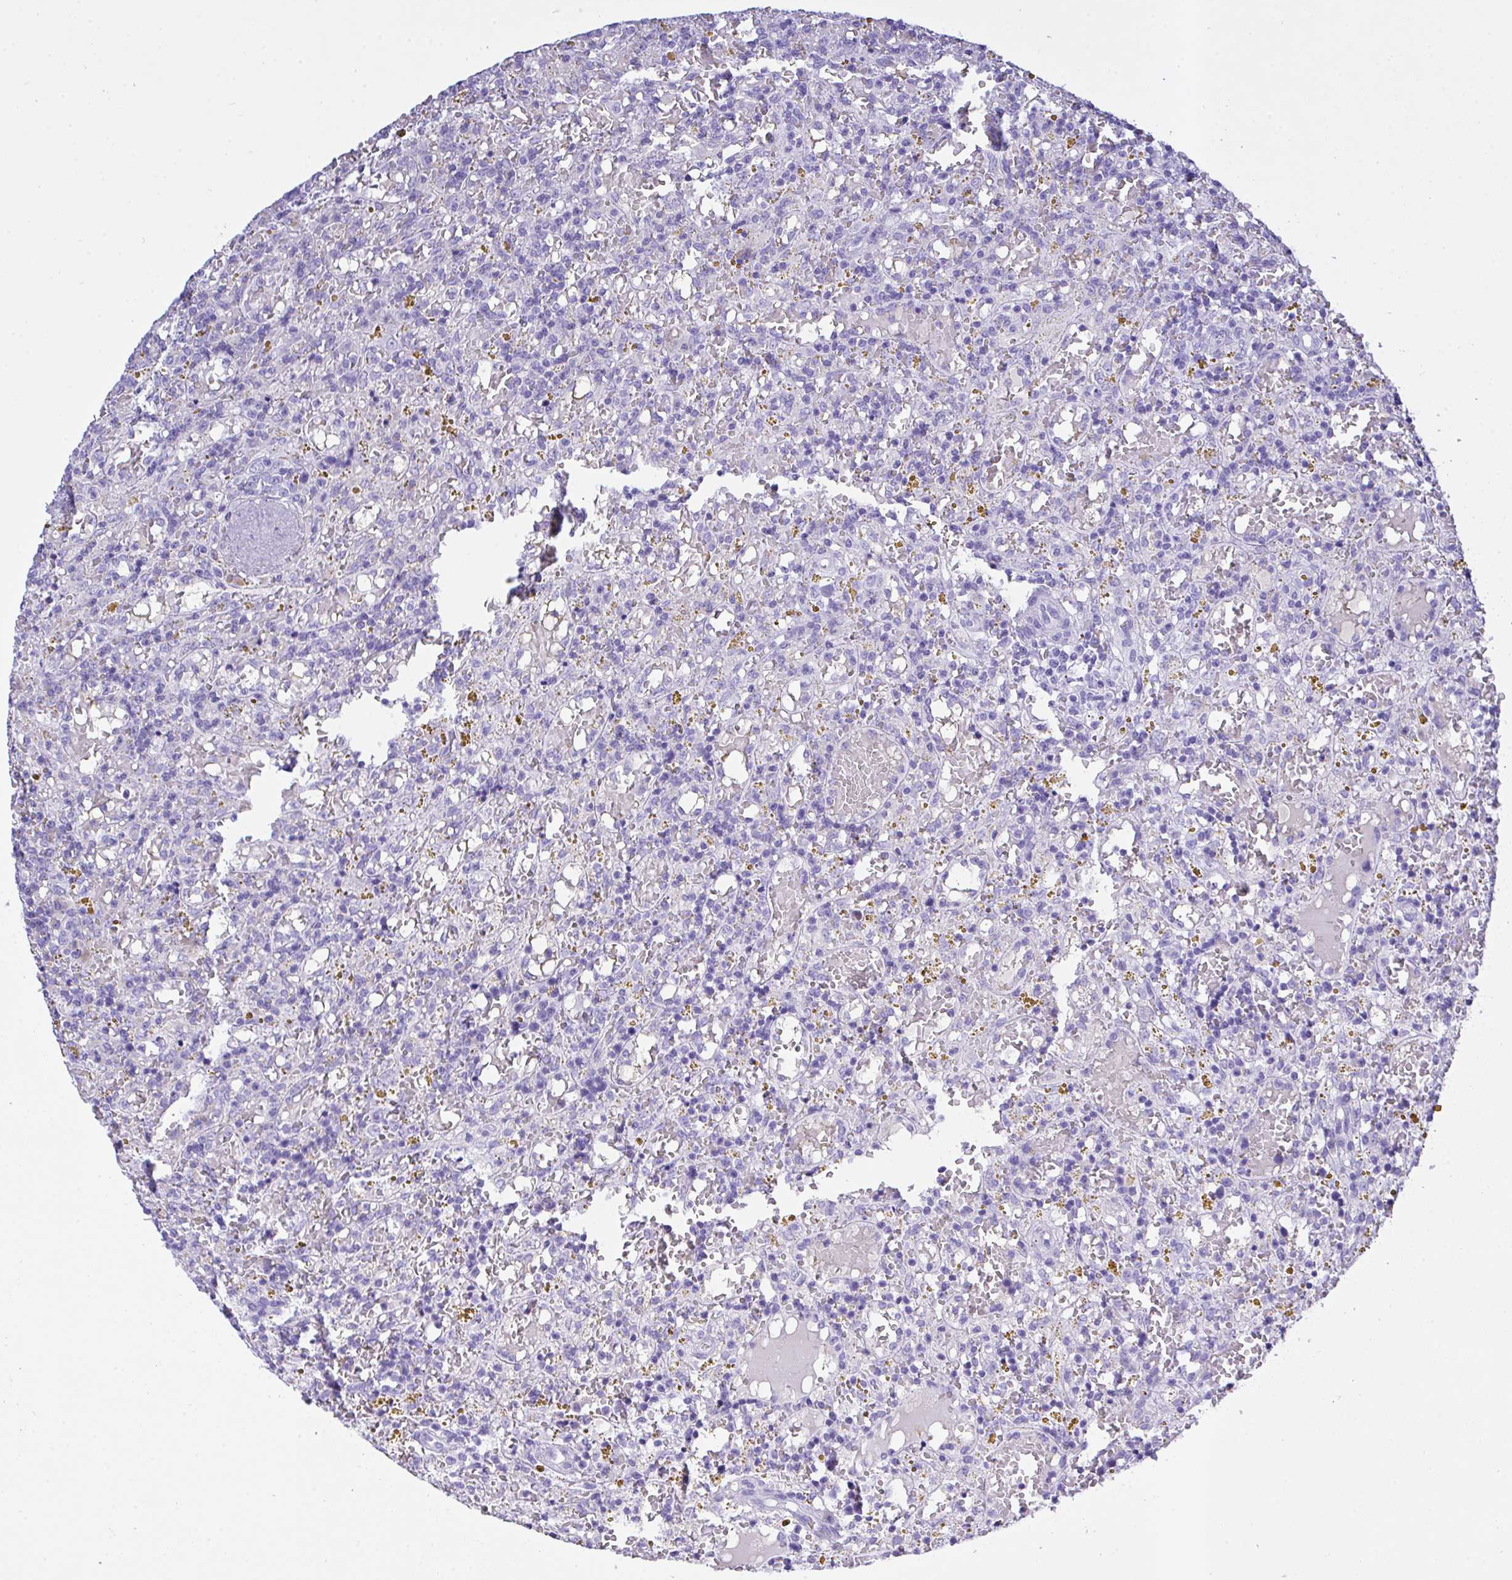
{"staining": {"intensity": "negative", "quantity": "none", "location": "none"}, "tissue": "lymphoma", "cell_type": "Tumor cells", "image_type": "cancer", "snomed": [{"axis": "morphology", "description": "Malignant lymphoma, non-Hodgkin's type, Low grade"}, {"axis": "topography", "description": "Spleen"}], "caption": "High power microscopy image of an immunohistochemistry (IHC) histopathology image of lymphoma, revealing no significant expression in tumor cells. (Stains: DAB immunohistochemistry (IHC) with hematoxylin counter stain, Microscopy: brightfield microscopy at high magnification).", "gene": "AKR1D1", "patient": {"sex": "female", "age": 65}}